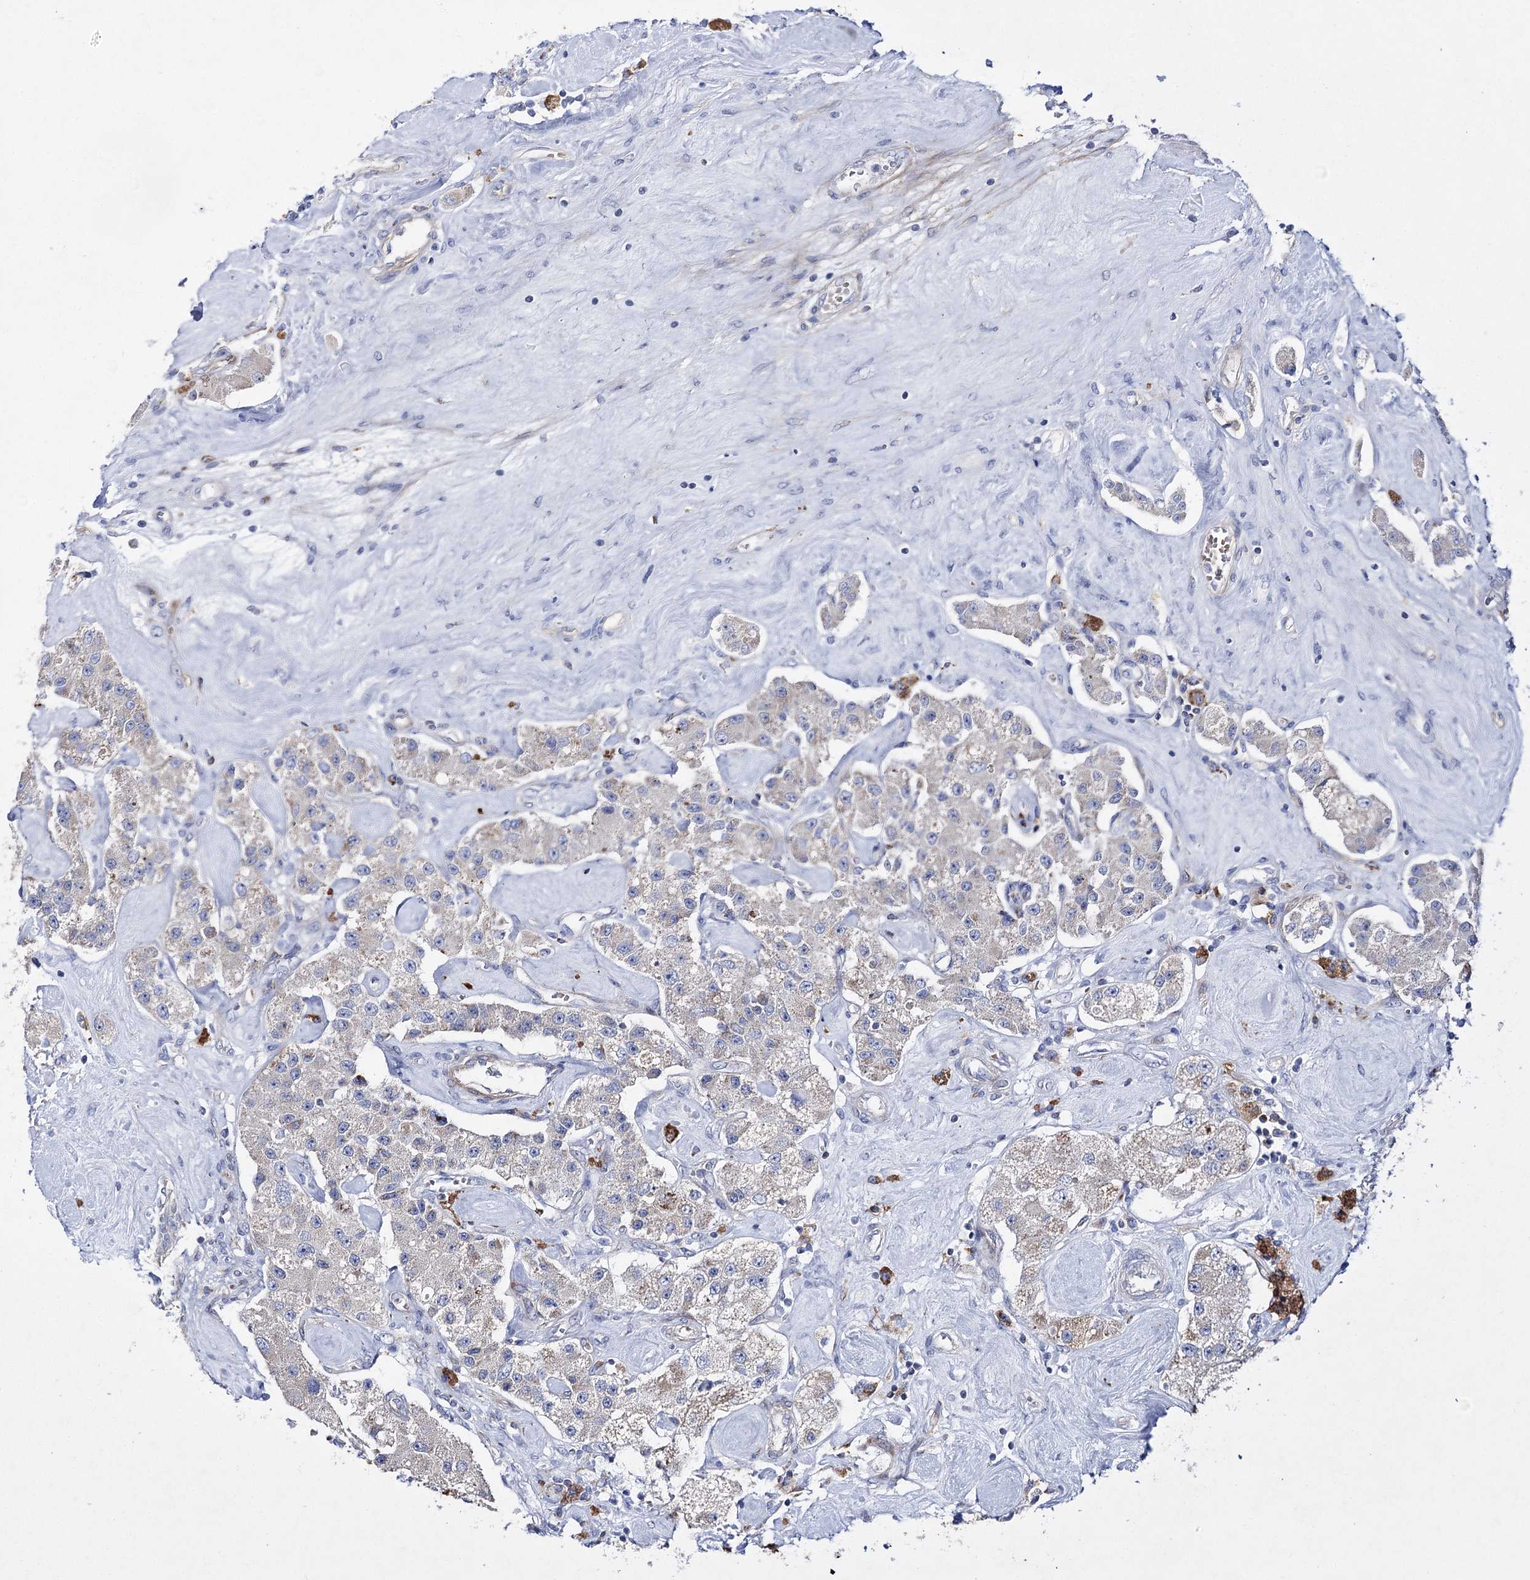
{"staining": {"intensity": "negative", "quantity": "none", "location": "none"}, "tissue": "carcinoid", "cell_type": "Tumor cells", "image_type": "cancer", "snomed": [{"axis": "morphology", "description": "Carcinoid, malignant, NOS"}, {"axis": "topography", "description": "Pancreas"}], "caption": "The histopathology image shows no significant staining in tumor cells of carcinoid.", "gene": "COX15", "patient": {"sex": "male", "age": 41}}